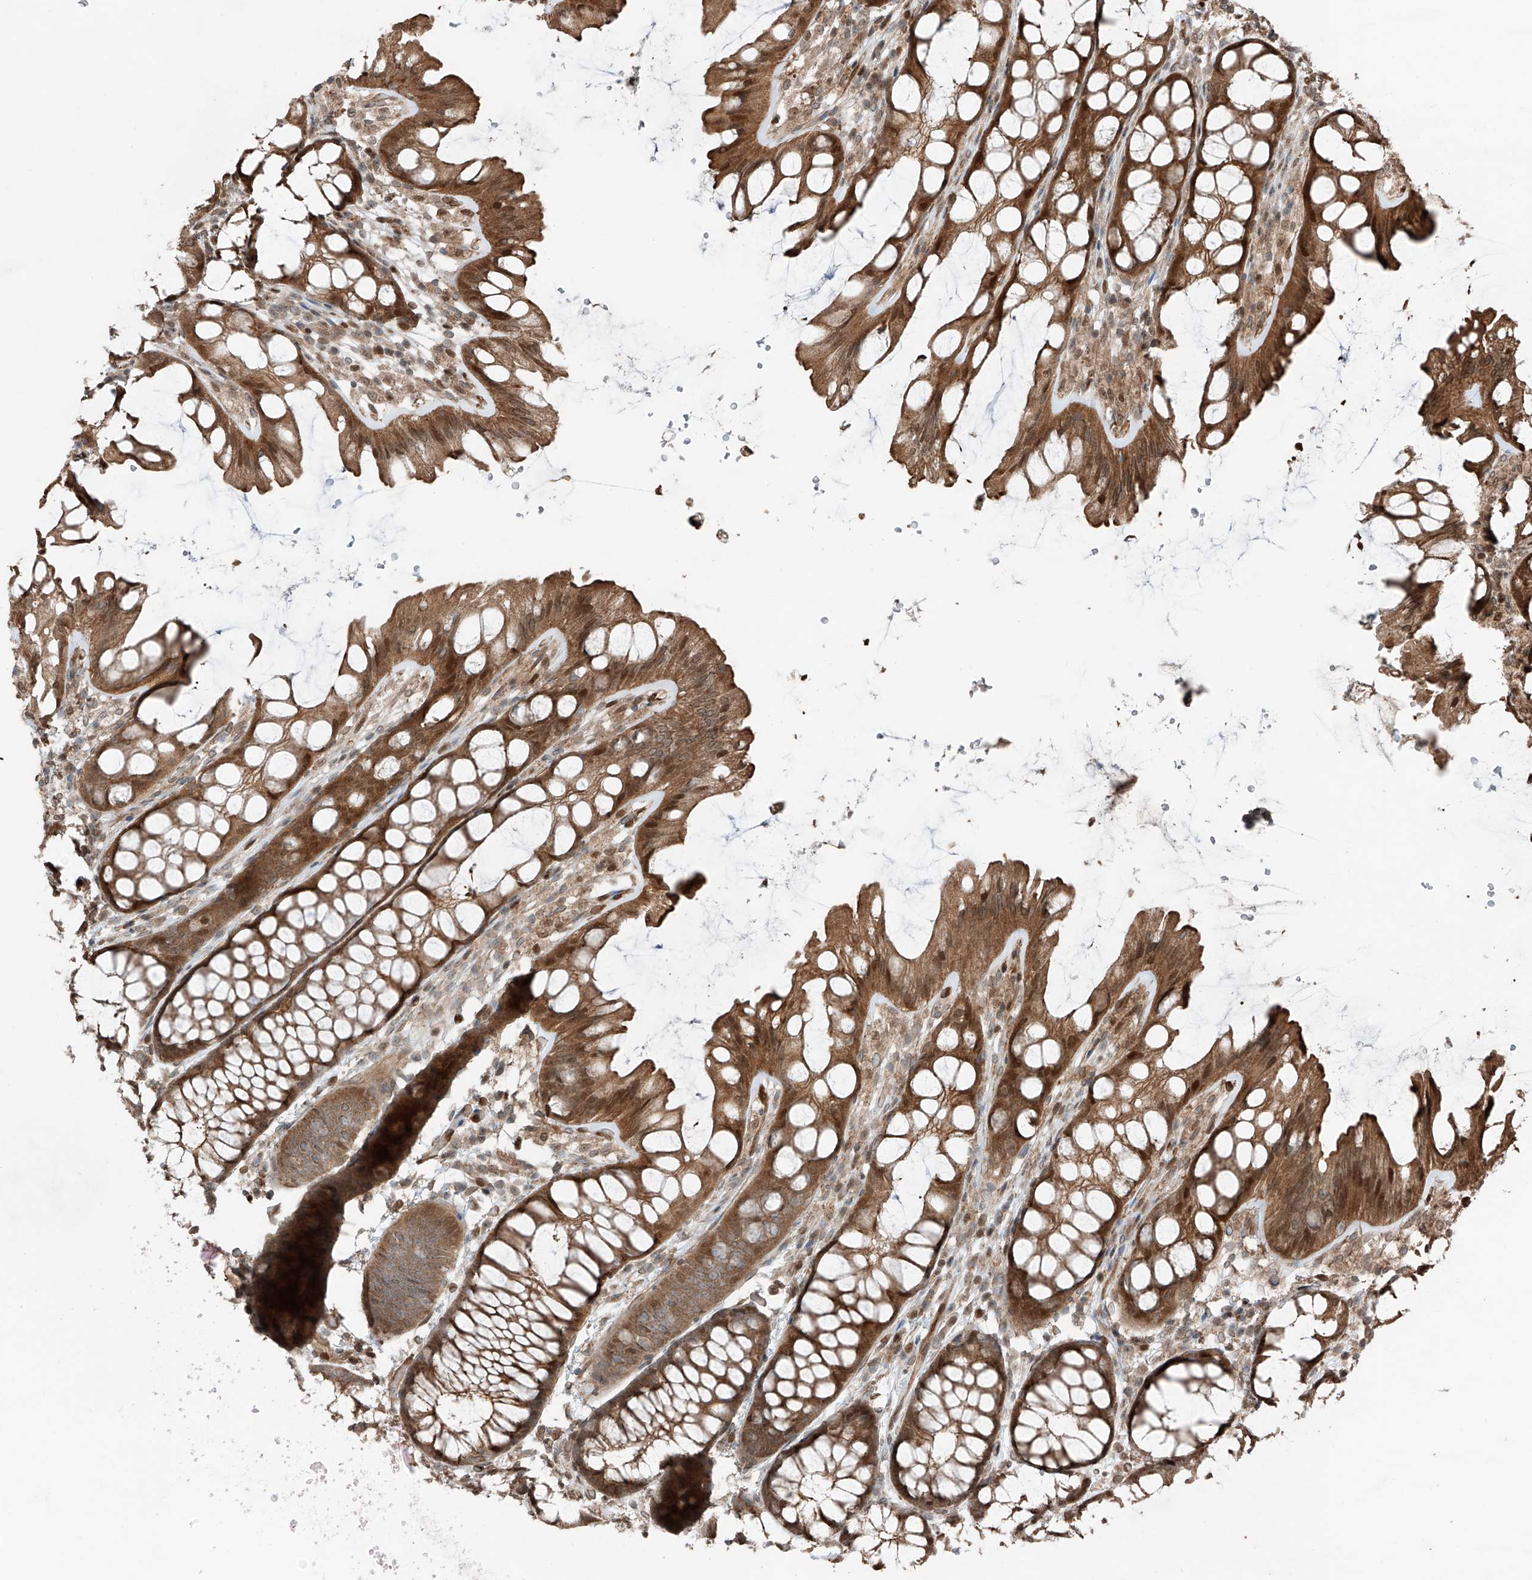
{"staining": {"intensity": "strong", "quantity": ">75%", "location": "cytoplasmic/membranous"}, "tissue": "colon", "cell_type": "Endothelial cells", "image_type": "normal", "snomed": [{"axis": "morphology", "description": "Normal tissue, NOS"}, {"axis": "topography", "description": "Colon"}], "caption": "Colon stained with immunohistochemistry (IHC) reveals strong cytoplasmic/membranous expression in about >75% of endothelial cells. The staining was performed using DAB (3,3'-diaminobenzidine), with brown indicating positive protein expression. Nuclei are stained blue with hematoxylin.", "gene": "CEP162", "patient": {"sex": "male", "age": 47}}